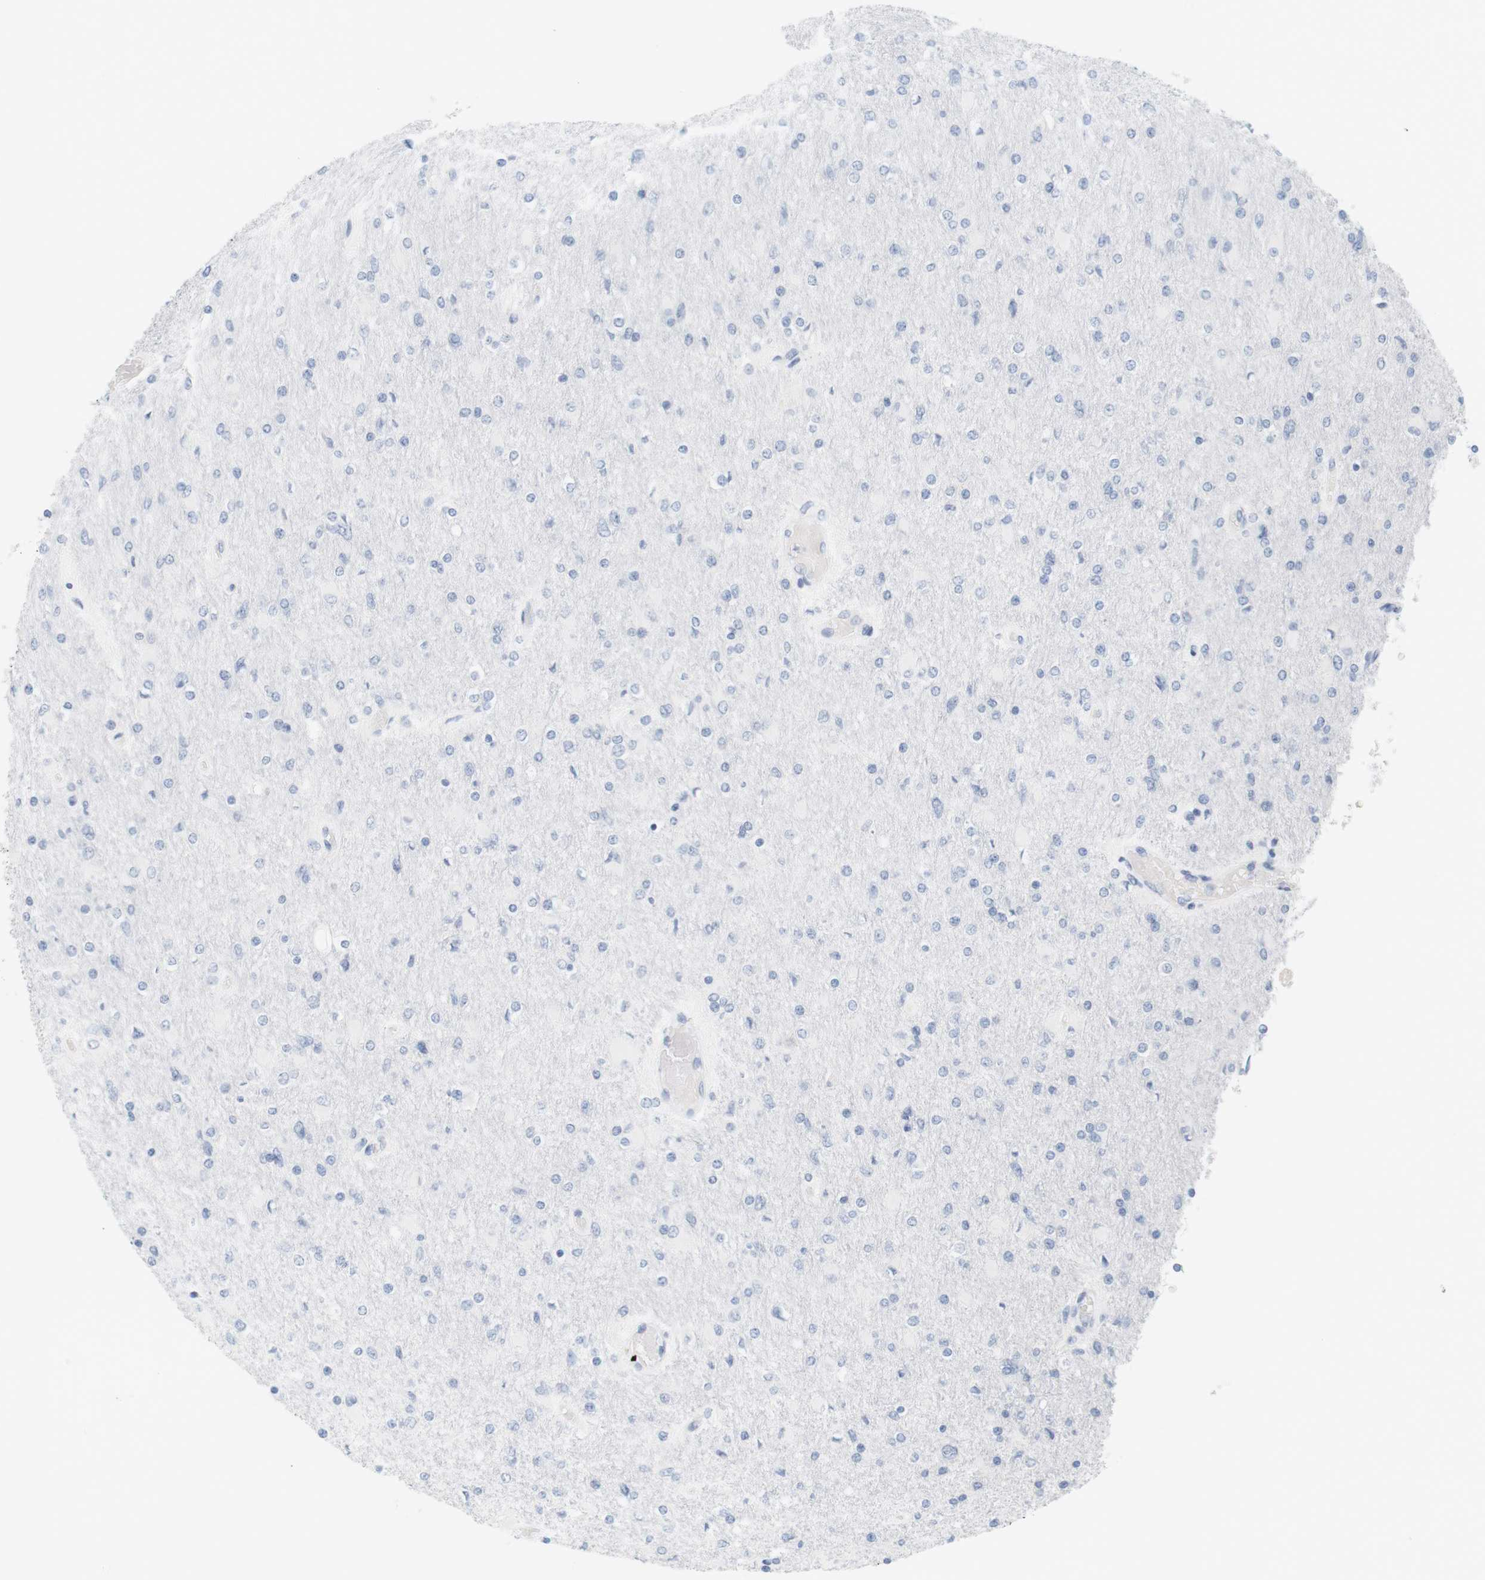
{"staining": {"intensity": "negative", "quantity": "none", "location": "none"}, "tissue": "glioma", "cell_type": "Tumor cells", "image_type": "cancer", "snomed": [{"axis": "morphology", "description": "Glioma, malignant, High grade"}, {"axis": "topography", "description": "Cerebral cortex"}], "caption": "Malignant high-grade glioma was stained to show a protein in brown. There is no significant expression in tumor cells. (DAB (3,3'-diaminobenzidine) IHC, high magnification).", "gene": "OPRM1", "patient": {"sex": "female", "age": 36}}